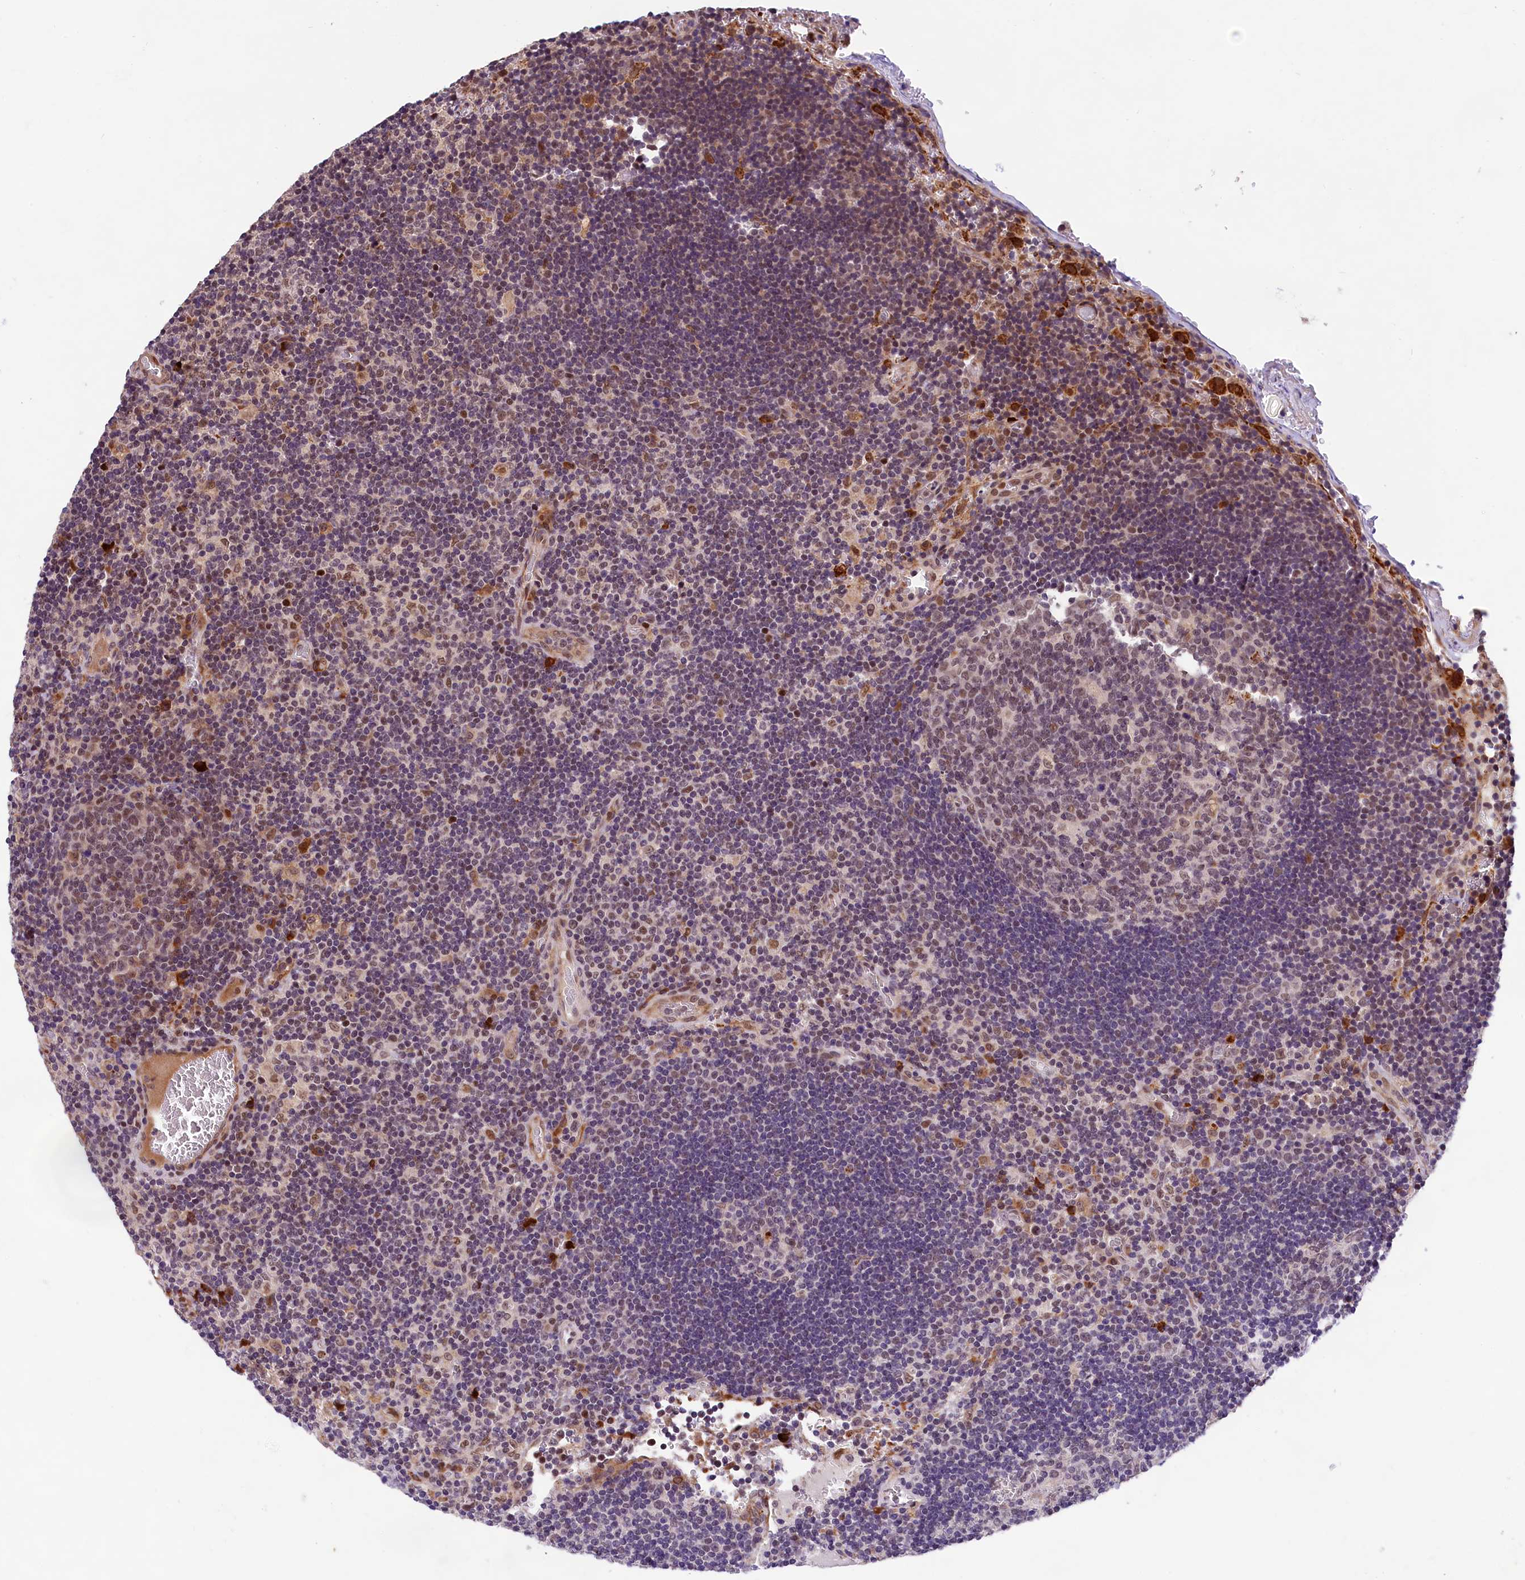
{"staining": {"intensity": "weak", "quantity": "25%-75%", "location": "nuclear"}, "tissue": "lymph node", "cell_type": "Germinal center cells", "image_type": "normal", "snomed": [{"axis": "morphology", "description": "Normal tissue, NOS"}, {"axis": "topography", "description": "Lymph node"}], "caption": "Germinal center cells demonstrate weak nuclear staining in about 25%-75% of cells in benign lymph node. (brown staining indicates protein expression, while blue staining denotes nuclei).", "gene": "FBXO45", "patient": {"sex": "female", "age": 73}}